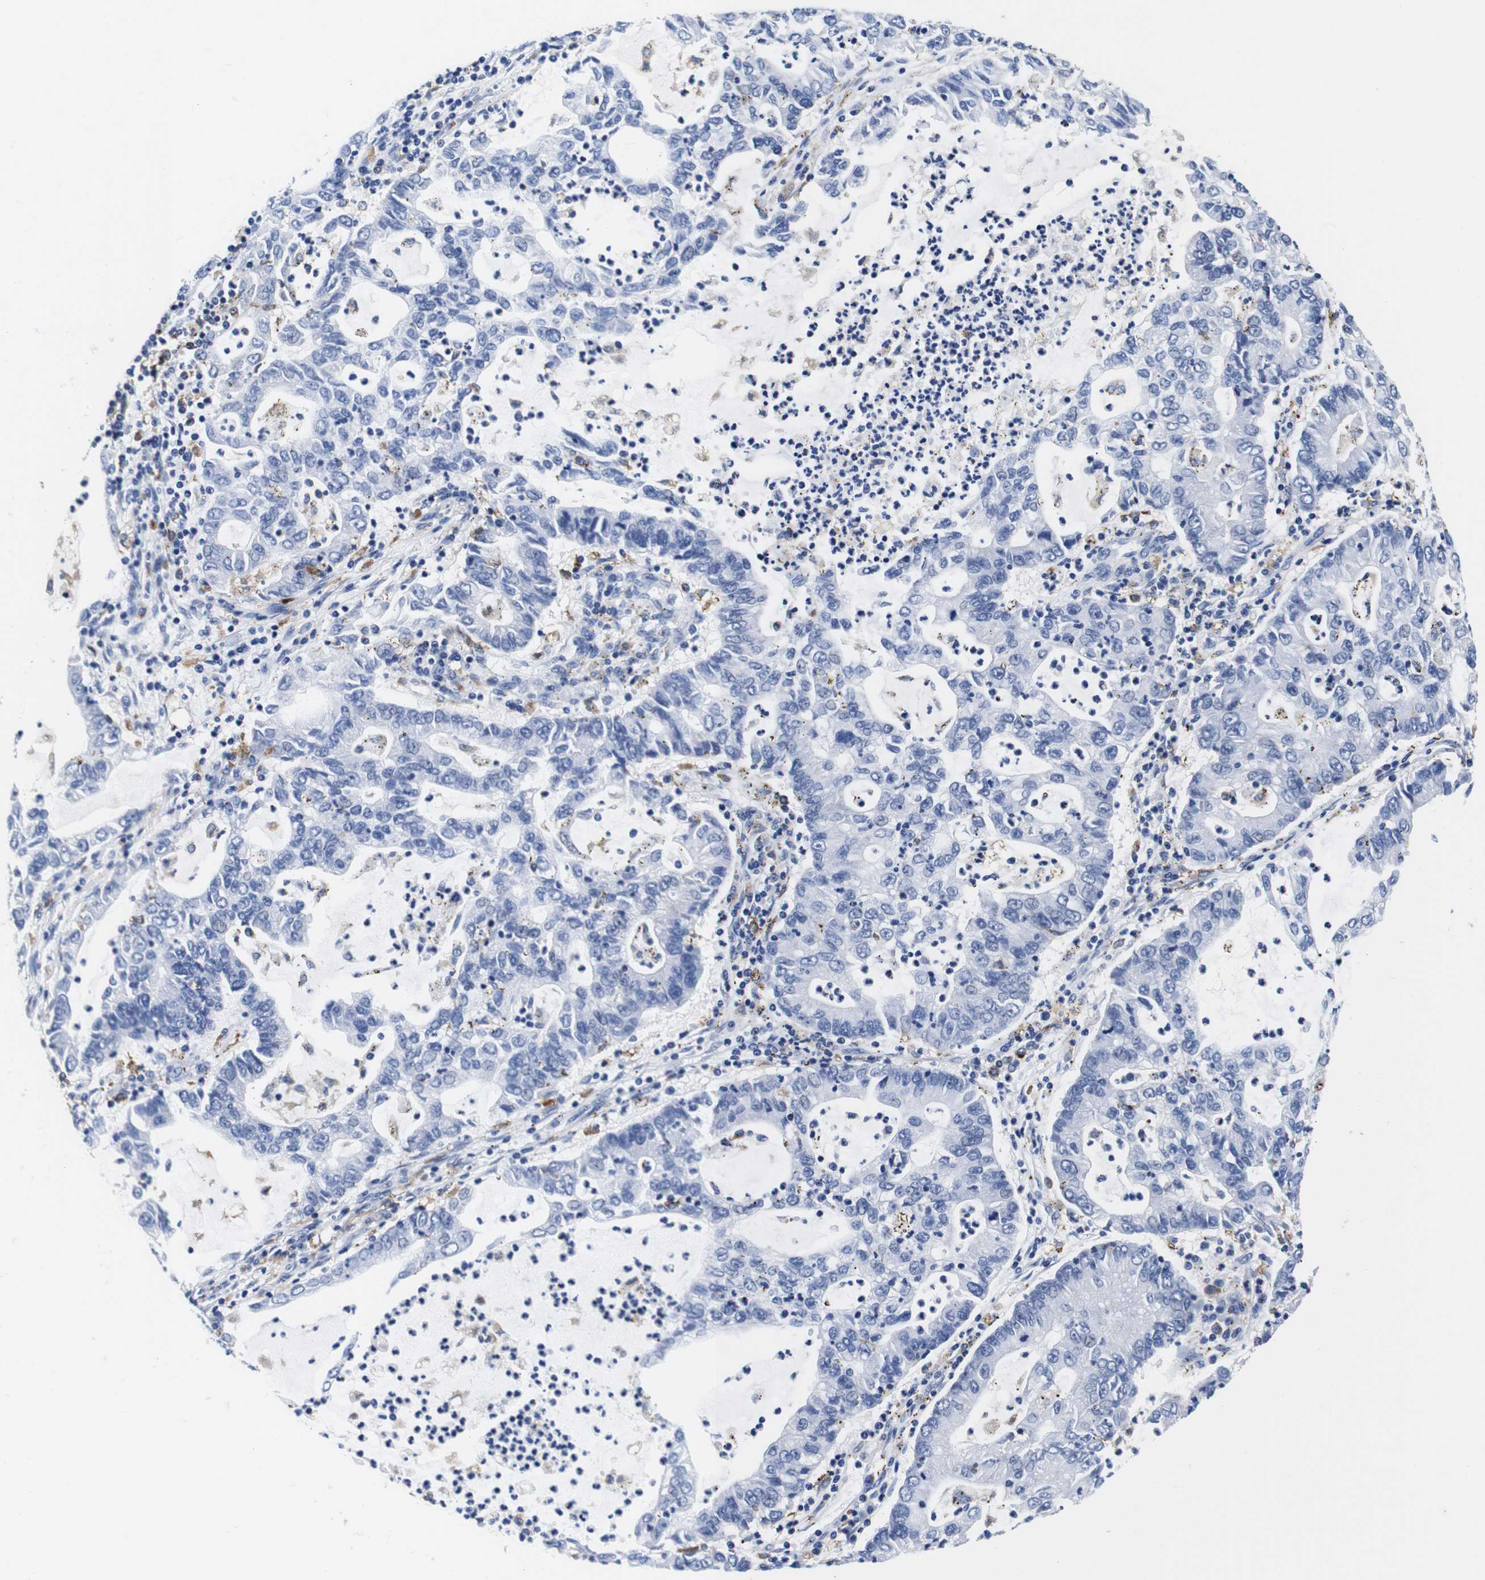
{"staining": {"intensity": "negative", "quantity": "none", "location": "none"}, "tissue": "lung cancer", "cell_type": "Tumor cells", "image_type": "cancer", "snomed": [{"axis": "morphology", "description": "Adenocarcinoma, NOS"}, {"axis": "topography", "description": "Lung"}], "caption": "Tumor cells are negative for protein expression in human lung adenocarcinoma.", "gene": "HLA-DMB", "patient": {"sex": "female", "age": 51}}